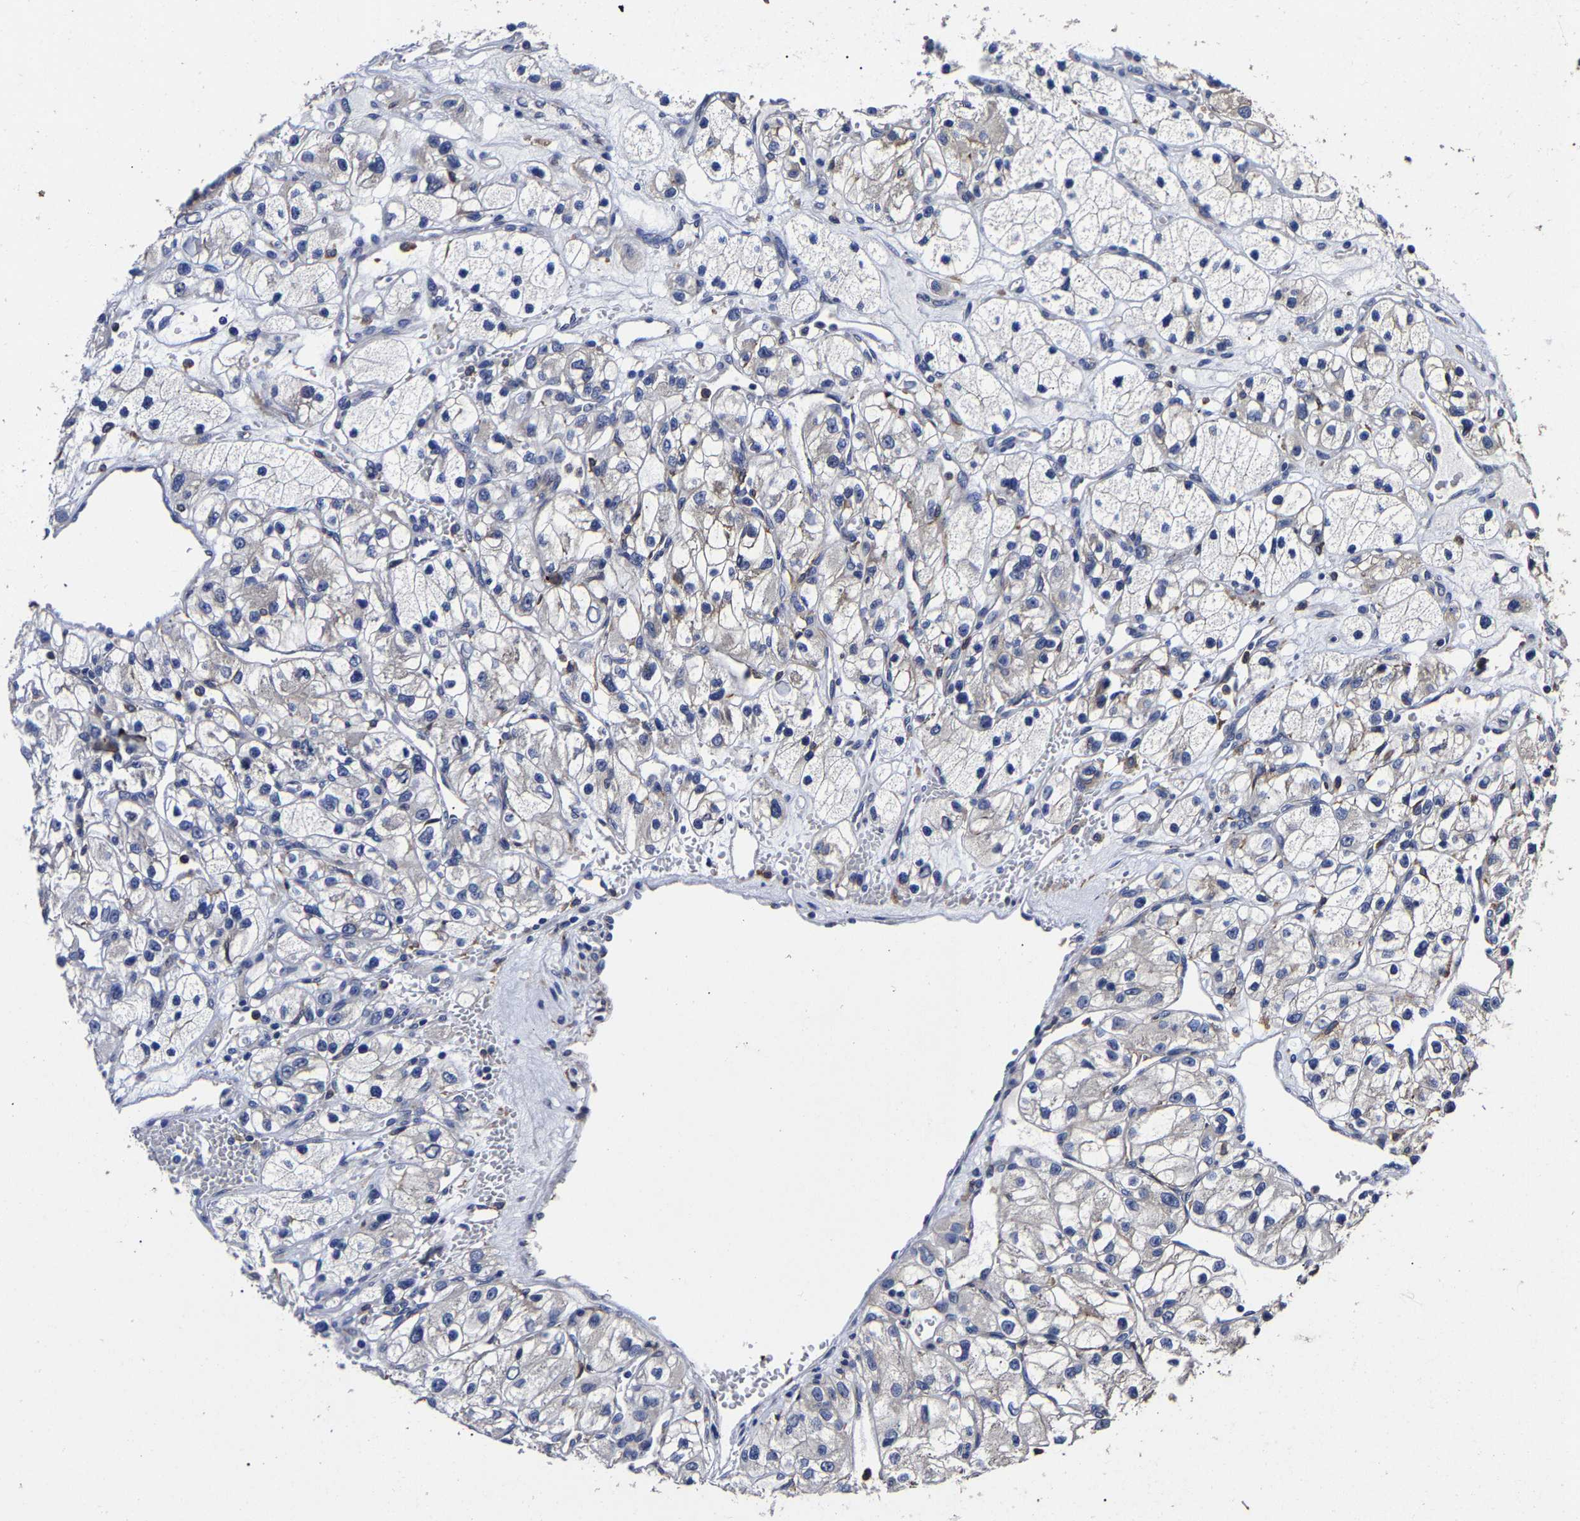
{"staining": {"intensity": "negative", "quantity": "none", "location": "none"}, "tissue": "renal cancer", "cell_type": "Tumor cells", "image_type": "cancer", "snomed": [{"axis": "morphology", "description": "Adenocarcinoma, NOS"}, {"axis": "topography", "description": "Kidney"}], "caption": "Image shows no significant protein staining in tumor cells of renal cancer (adenocarcinoma).", "gene": "AASS", "patient": {"sex": "female", "age": 57}}